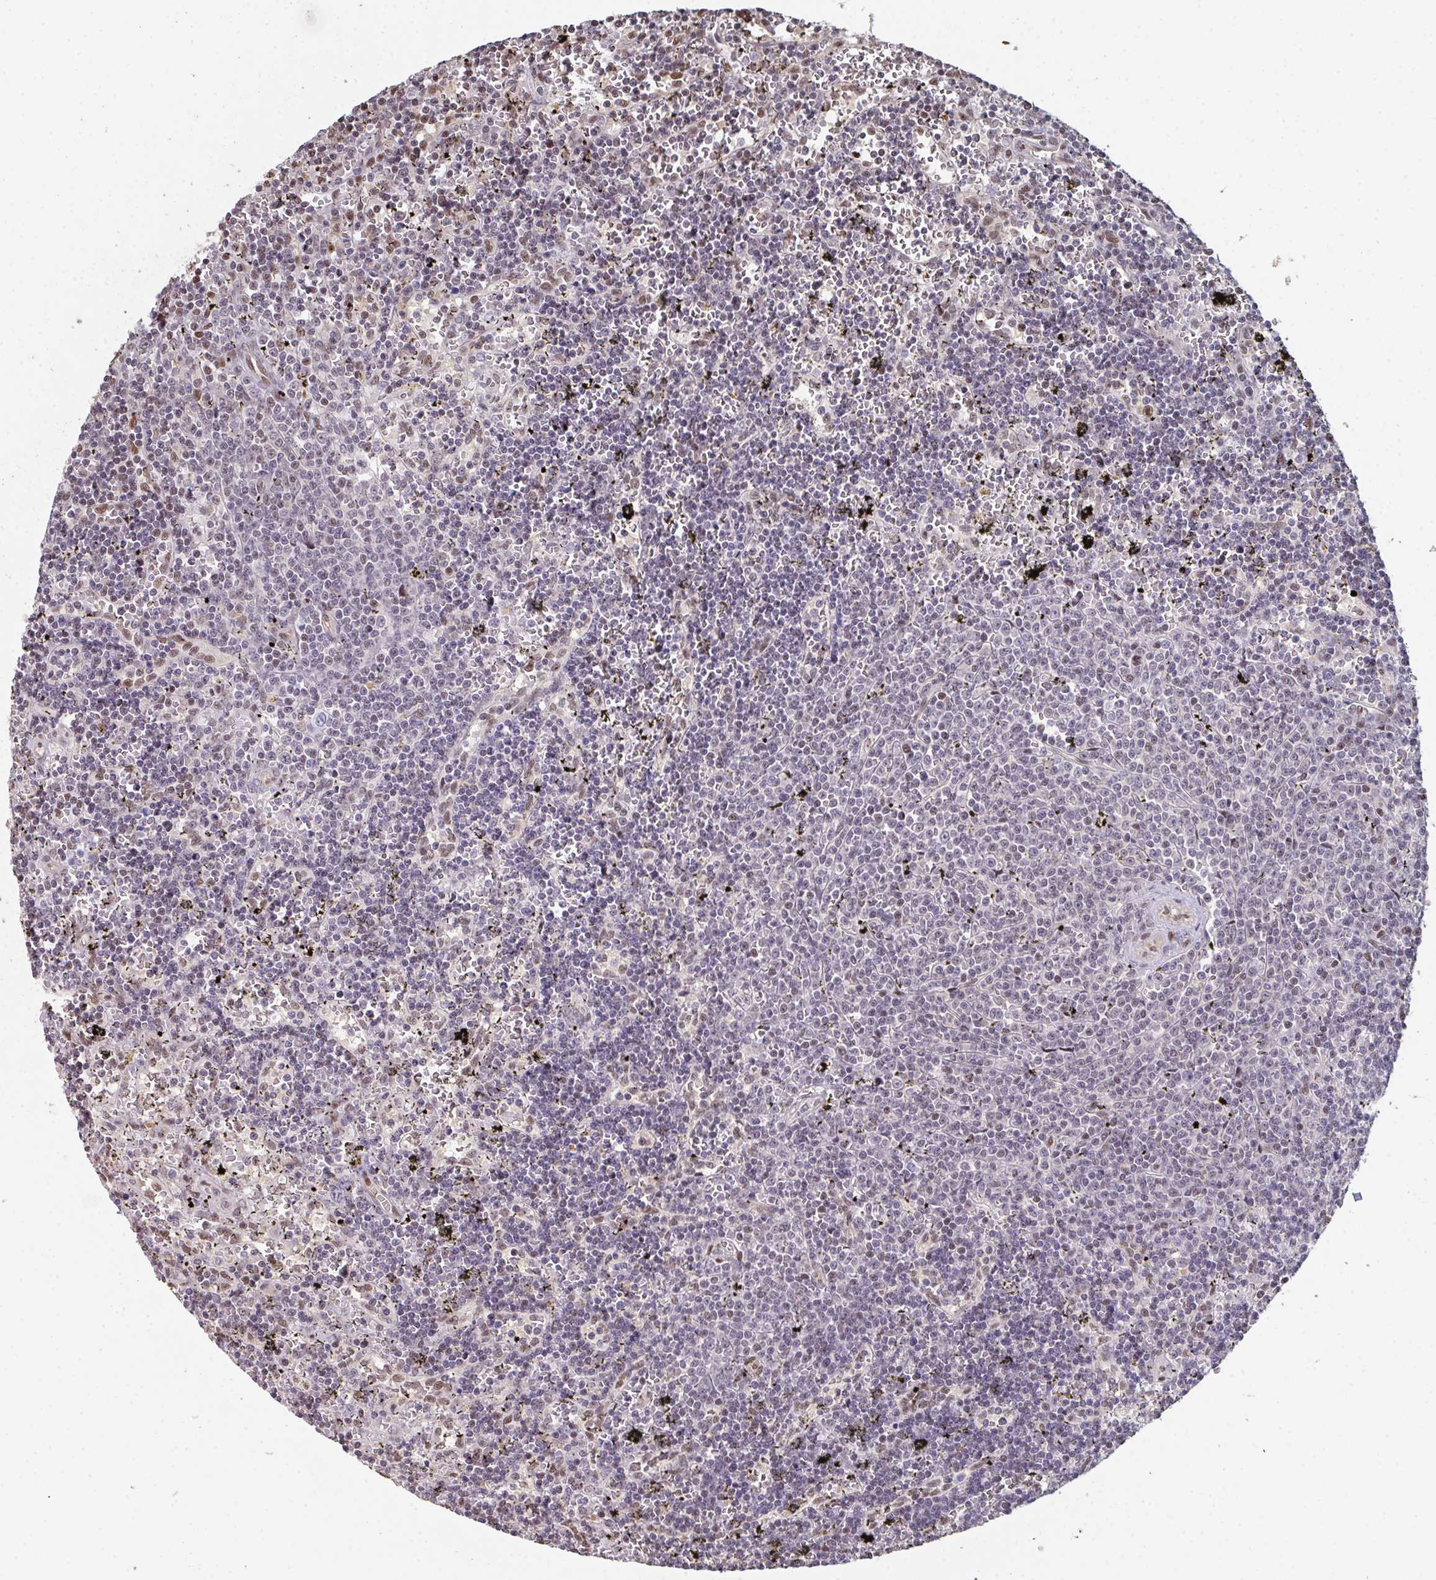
{"staining": {"intensity": "negative", "quantity": "none", "location": "none"}, "tissue": "lymphoma", "cell_type": "Tumor cells", "image_type": "cancer", "snomed": [{"axis": "morphology", "description": "Malignant lymphoma, non-Hodgkin's type, Low grade"}, {"axis": "topography", "description": "Spleen"}], "caption": "A high-resolution photomicrograph shows IHC staining of malignant lymphoma, non-Hodgkin's type (low-grade), which reveals no significant staining in tumor cells. The staining is performed using DAB brown chromogen with nuclei counter-stained in using hematoxylin.", "gene": "ACD", "patient": {"sex": "male", "age": 60}}